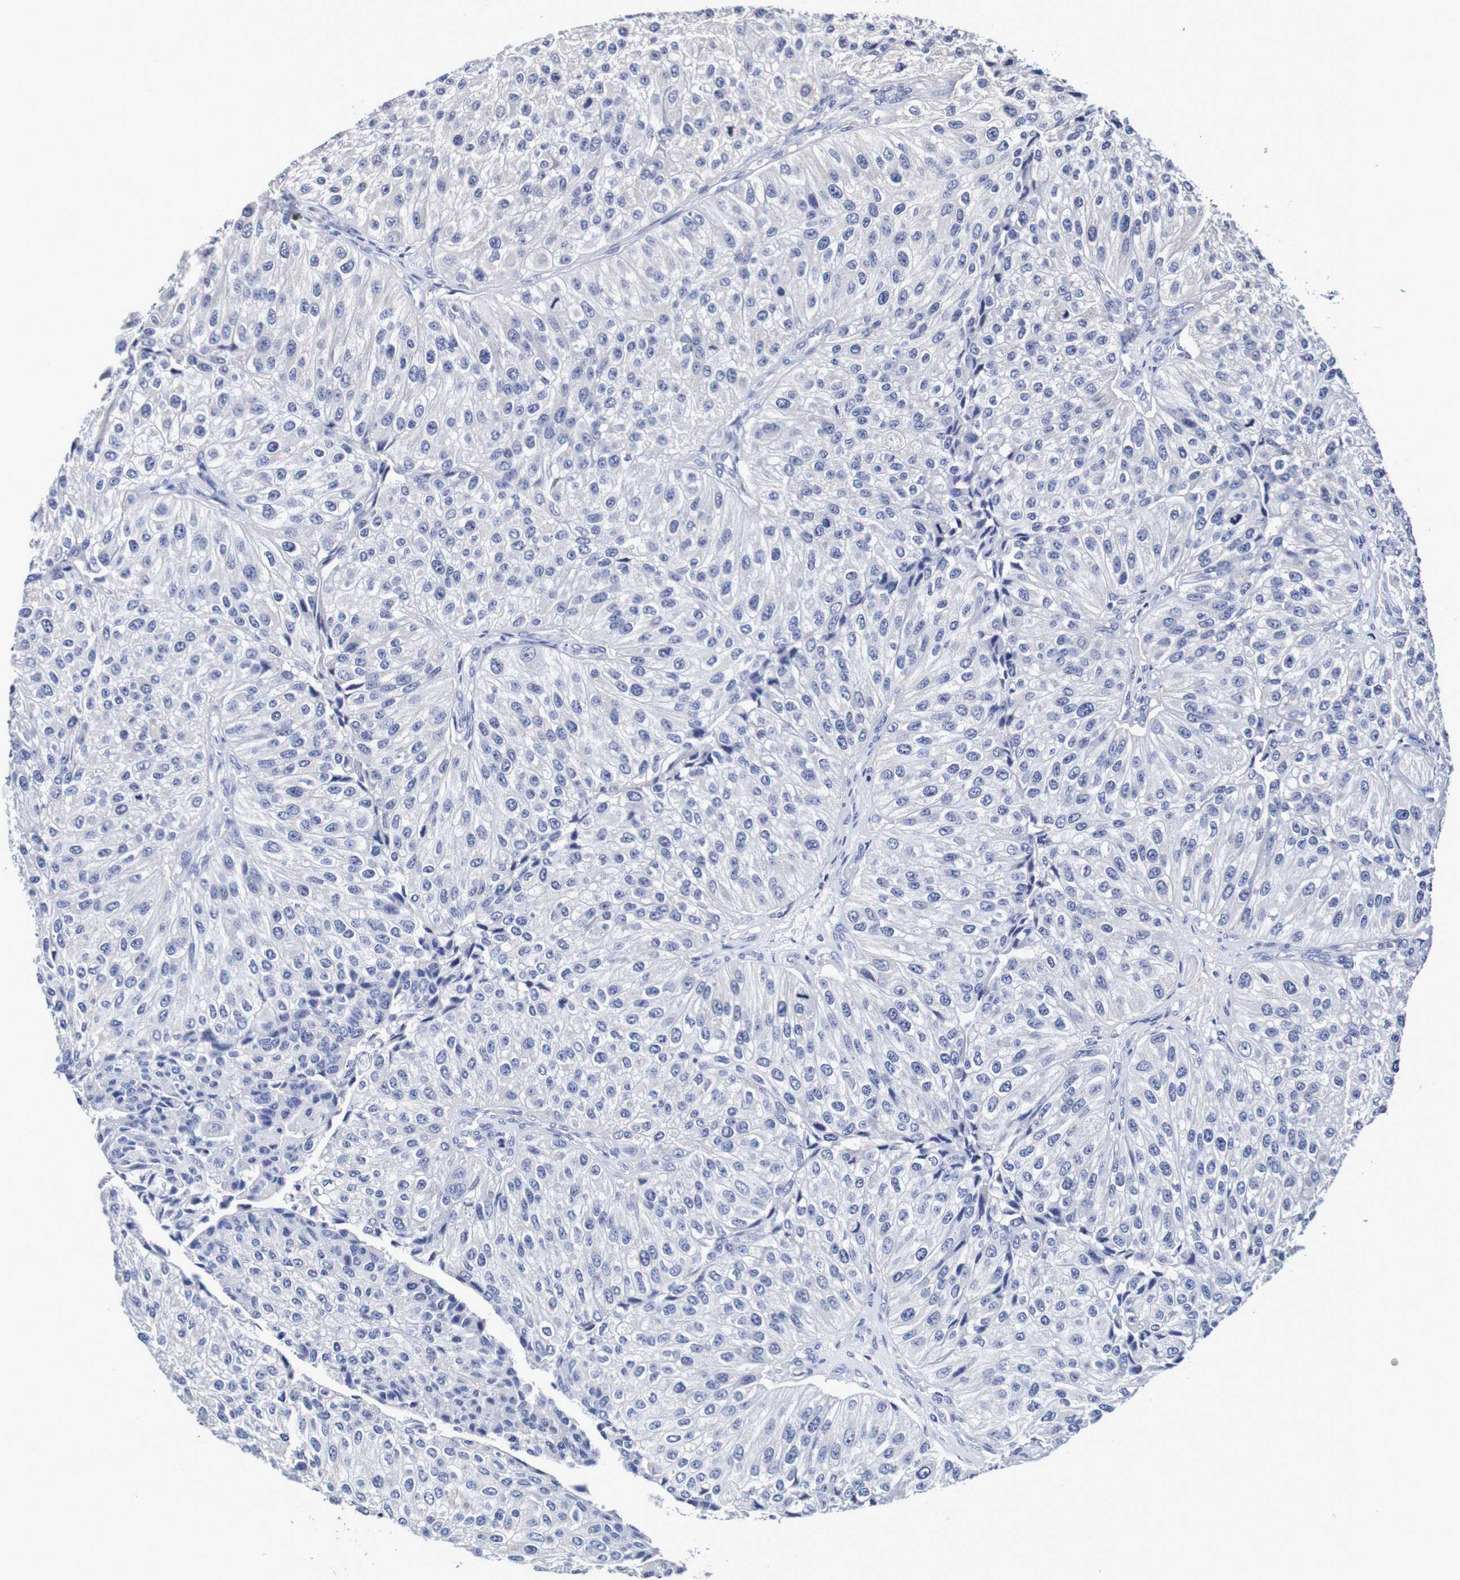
{"staining": {"intensity": "negative", "quantity": "none", "location": "none"}, "tissue": "urothelial cancer", "cell_type": "Tumor cells", "image_type": "cancer", "snomed": [{"axis": "morphology", "description": "Urothelial carcinoma, High grade"}, {"axis": "topography", "description": "Kidney"}, {"axis": "topography", "description": "Urinary bladder"}], "caption": "This is a image of IHC staining of urothelial carcinoma (high-grade), which shows no staining in tumor cells.", "gene": "ACVR1C", "patient": {"sex": "male", "age": 77}}